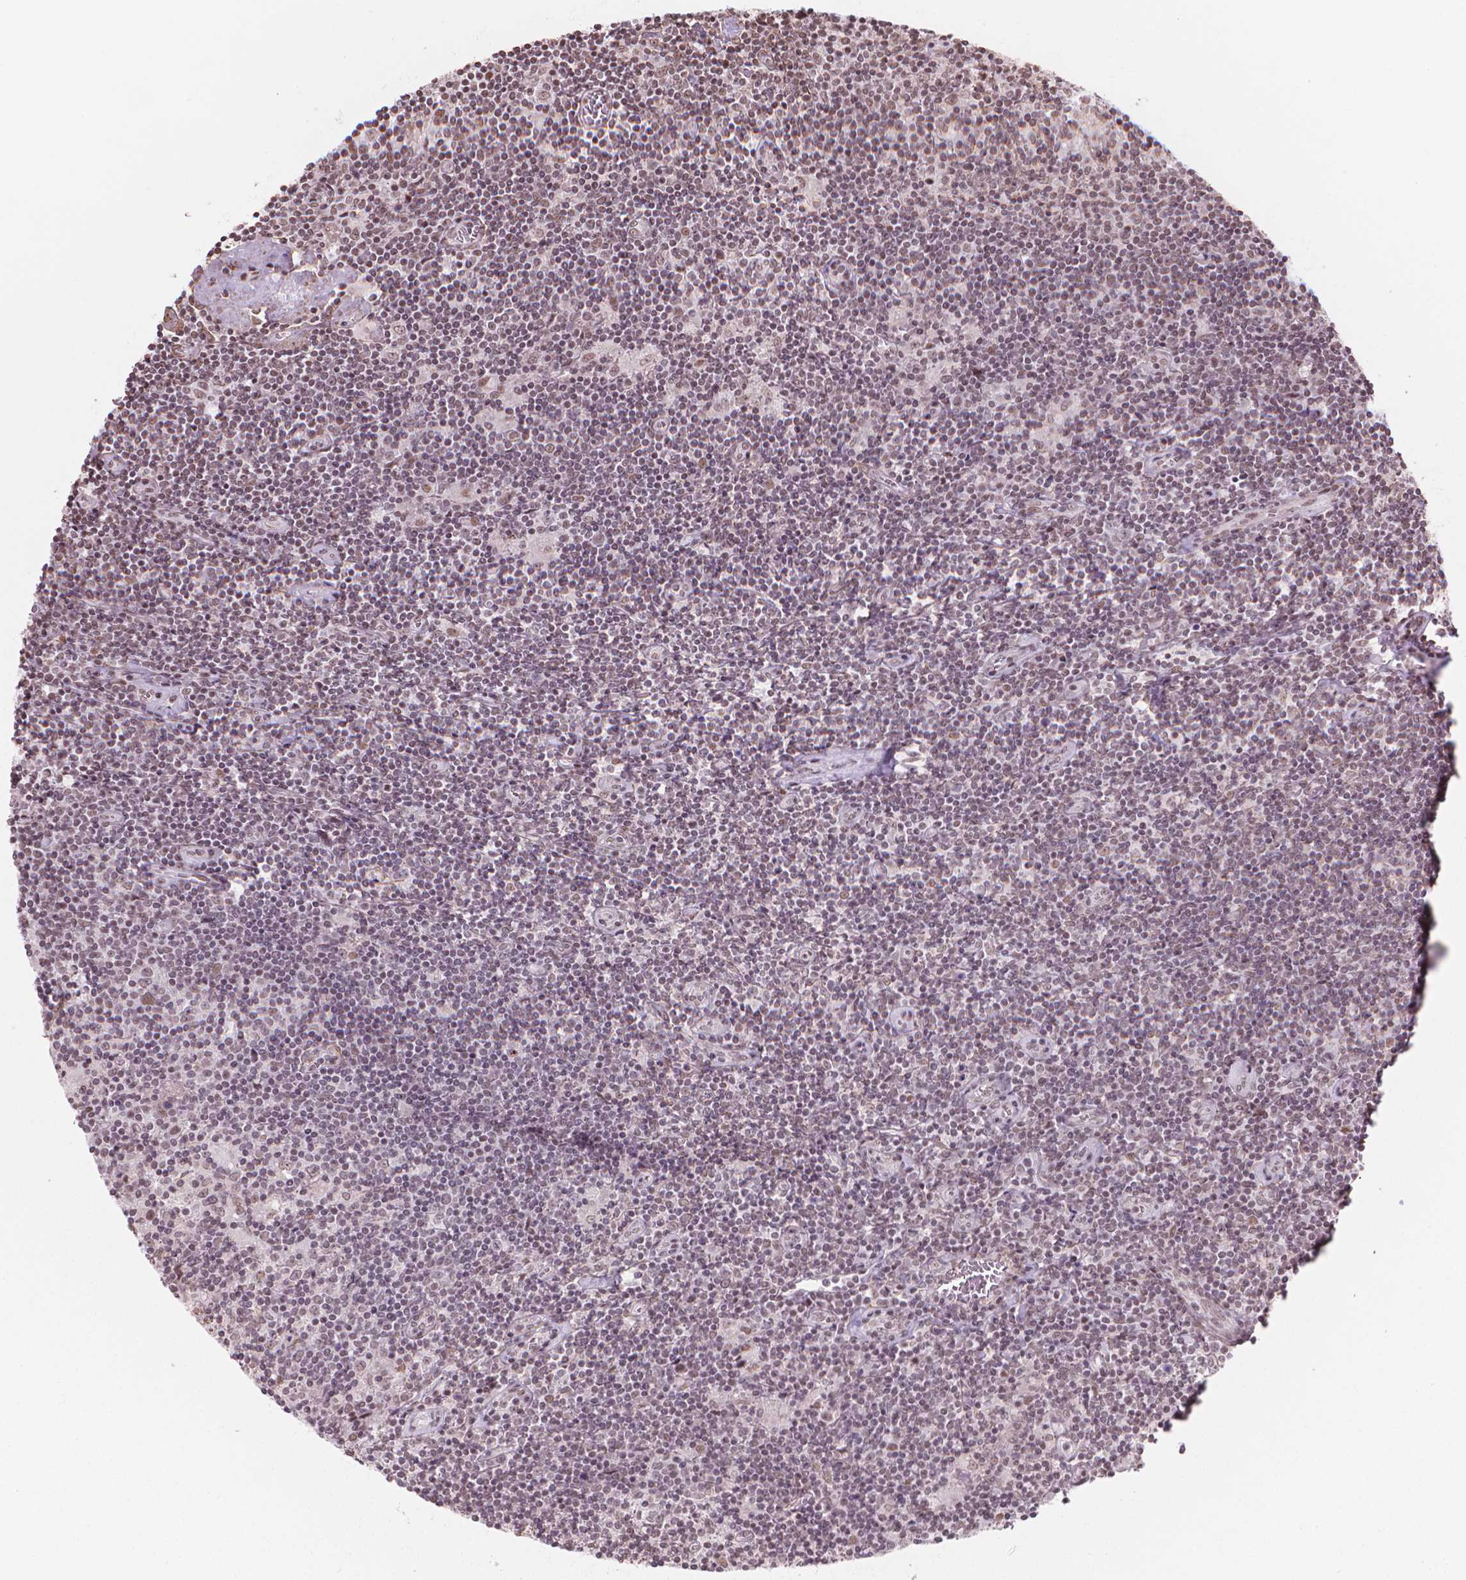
{"staining": {"intensity": "weak", "quantity": "25%-75%", "location": "nuclear"}, "tissue": "lymphoma", "cell_type": "Tumor cells", "image_type": "cancer", "snomed": [{"axis": "morphology", "description": "Hodgkin's disease, NOS"}, {"axis": "topography", "description": "Lymph node"}], "caption": "Hodgkin's disease stained for a protein (brown) reveals weak nuclear positive expression in about 25%-75% of tumor cells.", "gene": "HOXD4", "patient": {"sex": "male", "age": 40}}